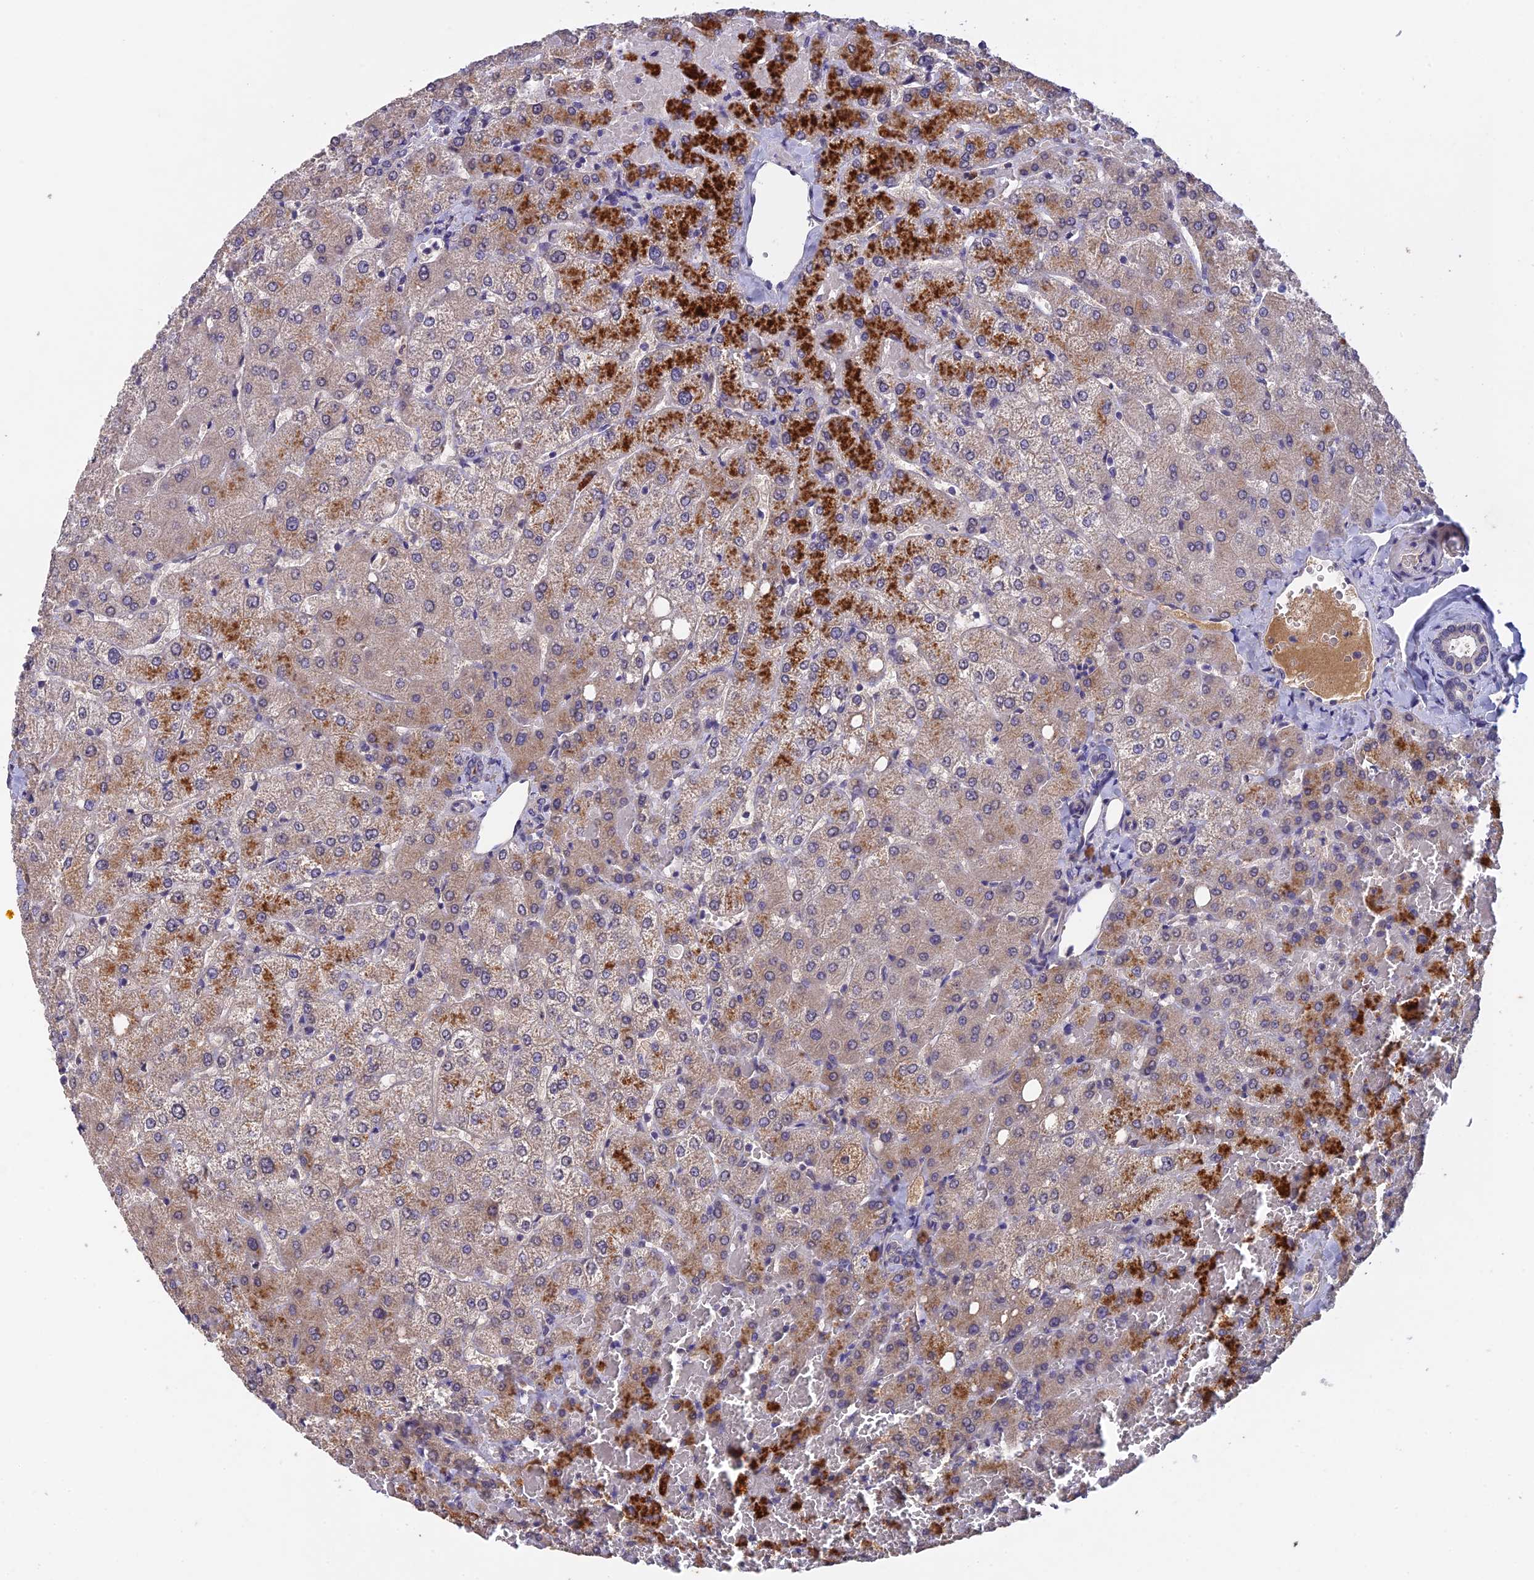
{"staining": {"intensity": "negative", "quantity": "none", "location": "none"}, "tissue": "liver", "cell_type": "Cholangiocytes", "image_type": "normal", "snomed": [{"axis": "morphology", "description": "Normal tissue, NOS"}, {"axis": "topography", "description": "Liver"}], "caption": "Cholangiocytes are negative for brown protein staining in normal liver. (Stains: DAB (3,3'-diaminobenzidine) IHC with hematoxylin counter stain, Microscopy: brightfield microscopy at high magnification).", "gene": "SLC39A13", "patient": {"sex": "female", "age": 54}}